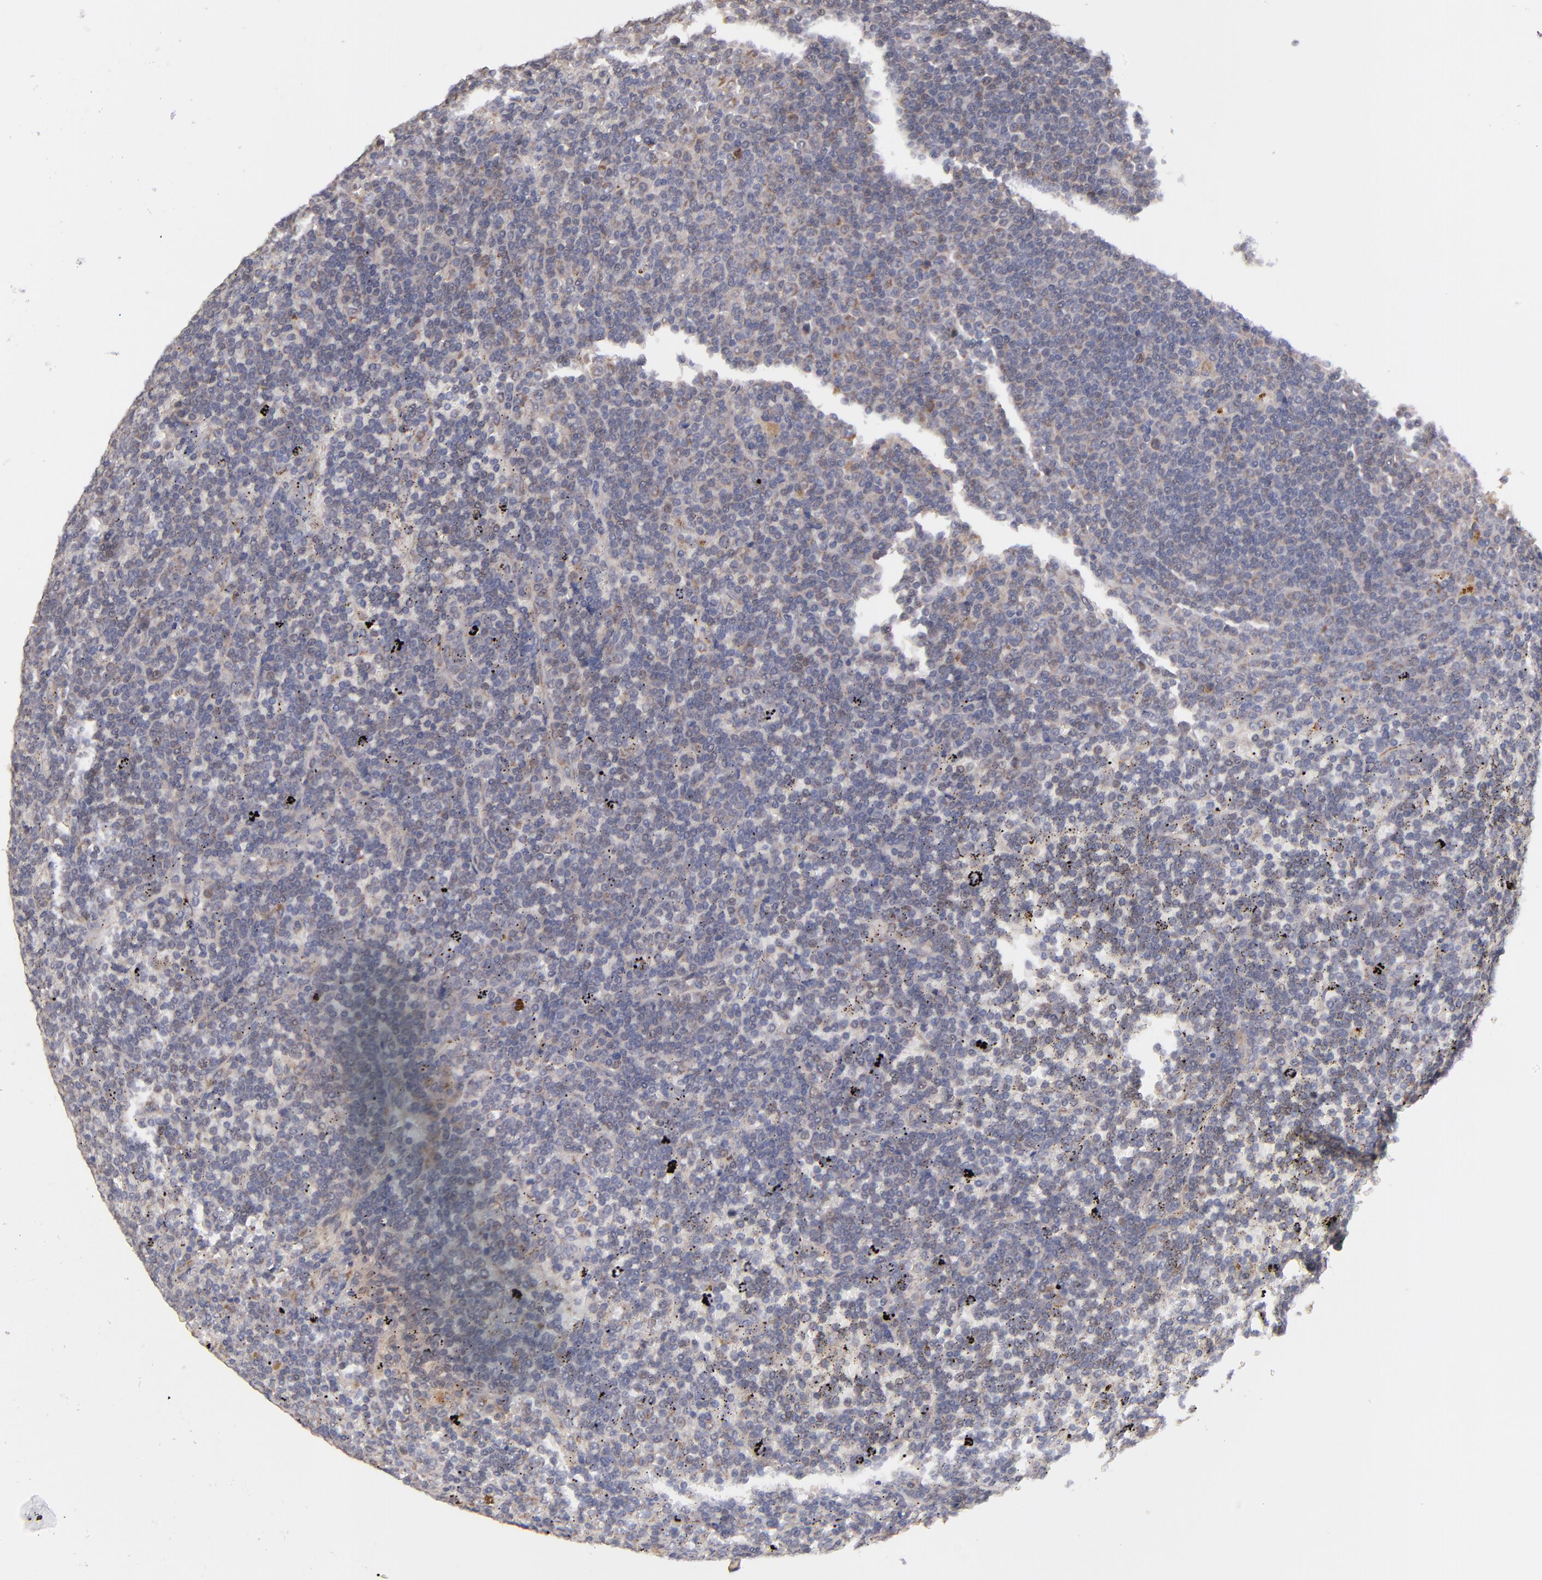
{"staining": {"intensity": "moderate", "quantity": "25%-75%", "location": "cytoplasmic/membranous"}, "tissue": "lymphoma", "cell_type": "Tumor cells", "image_type": "cancer", "snomed": [{"axis": "morphology", "description": "Malignant lymphoma, non-Hodgkin's type, Low grade"}, {"axis": "topography", "description": "Spleen"}], "caption": "IHC photomicrograph of lymphoma stained for a protein (brown), which reveals medium levels of moderate cytoplasmic/membranous expression in approximately 25%-75% of tumor cells.", "gene": "HCCS", "patient": {"sex": "male", "age": 80}}